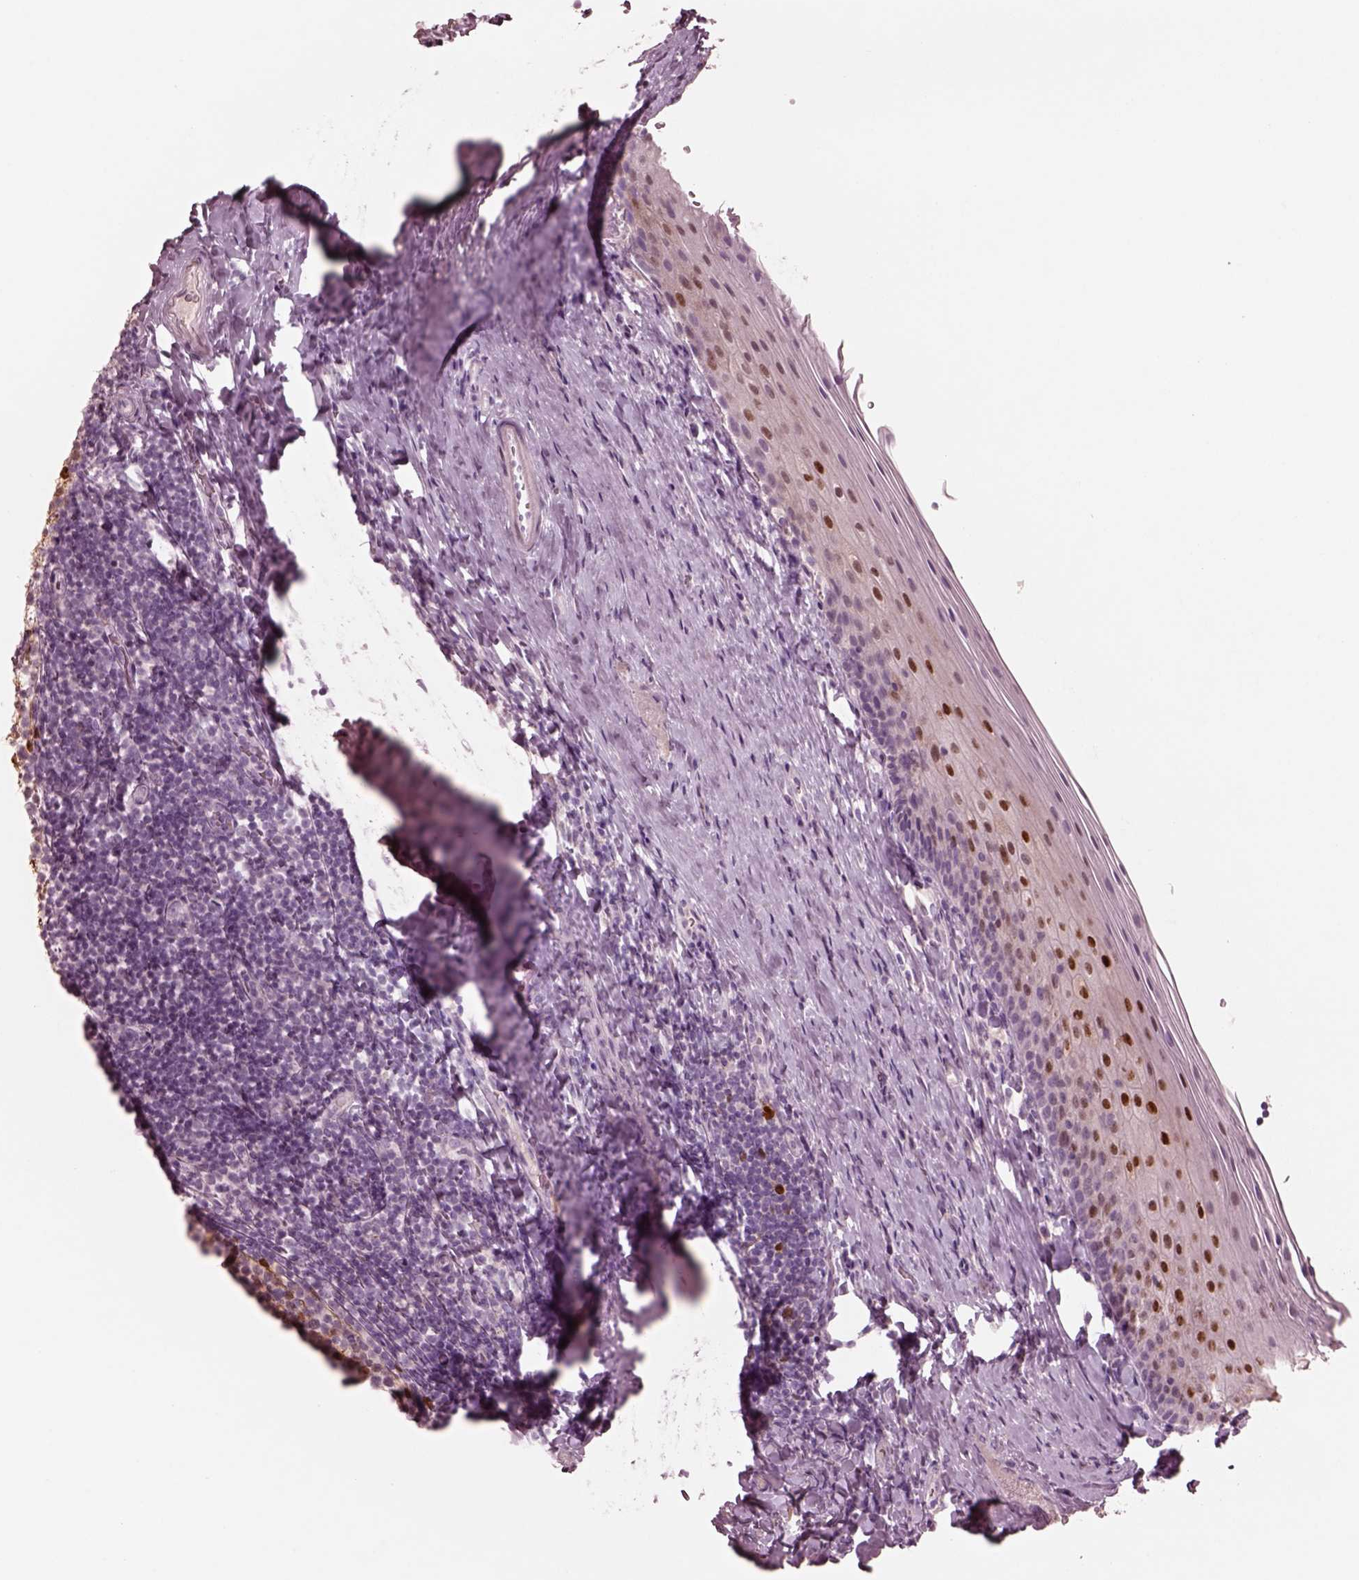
{"staining": {"intensity": "strong", "quantity": "<25%", "location": "nuclear"}, "tissue": "tonsil", "cell_type": "Germinal center cells", "image_type": "normal", "snomed": [{"axis": "morphology", "description": "Normal tissue, NOS"}, {"axis": "topography", "description": "Tonsil"}], "caption": "Immunohistochemical staining of unremarkable human tonsil displays <25% levels of strong nuclear protein expression in about <25% of germinal center cells.", "gene": "SOX9", "patient": {"sex": "female", "age": 10}}